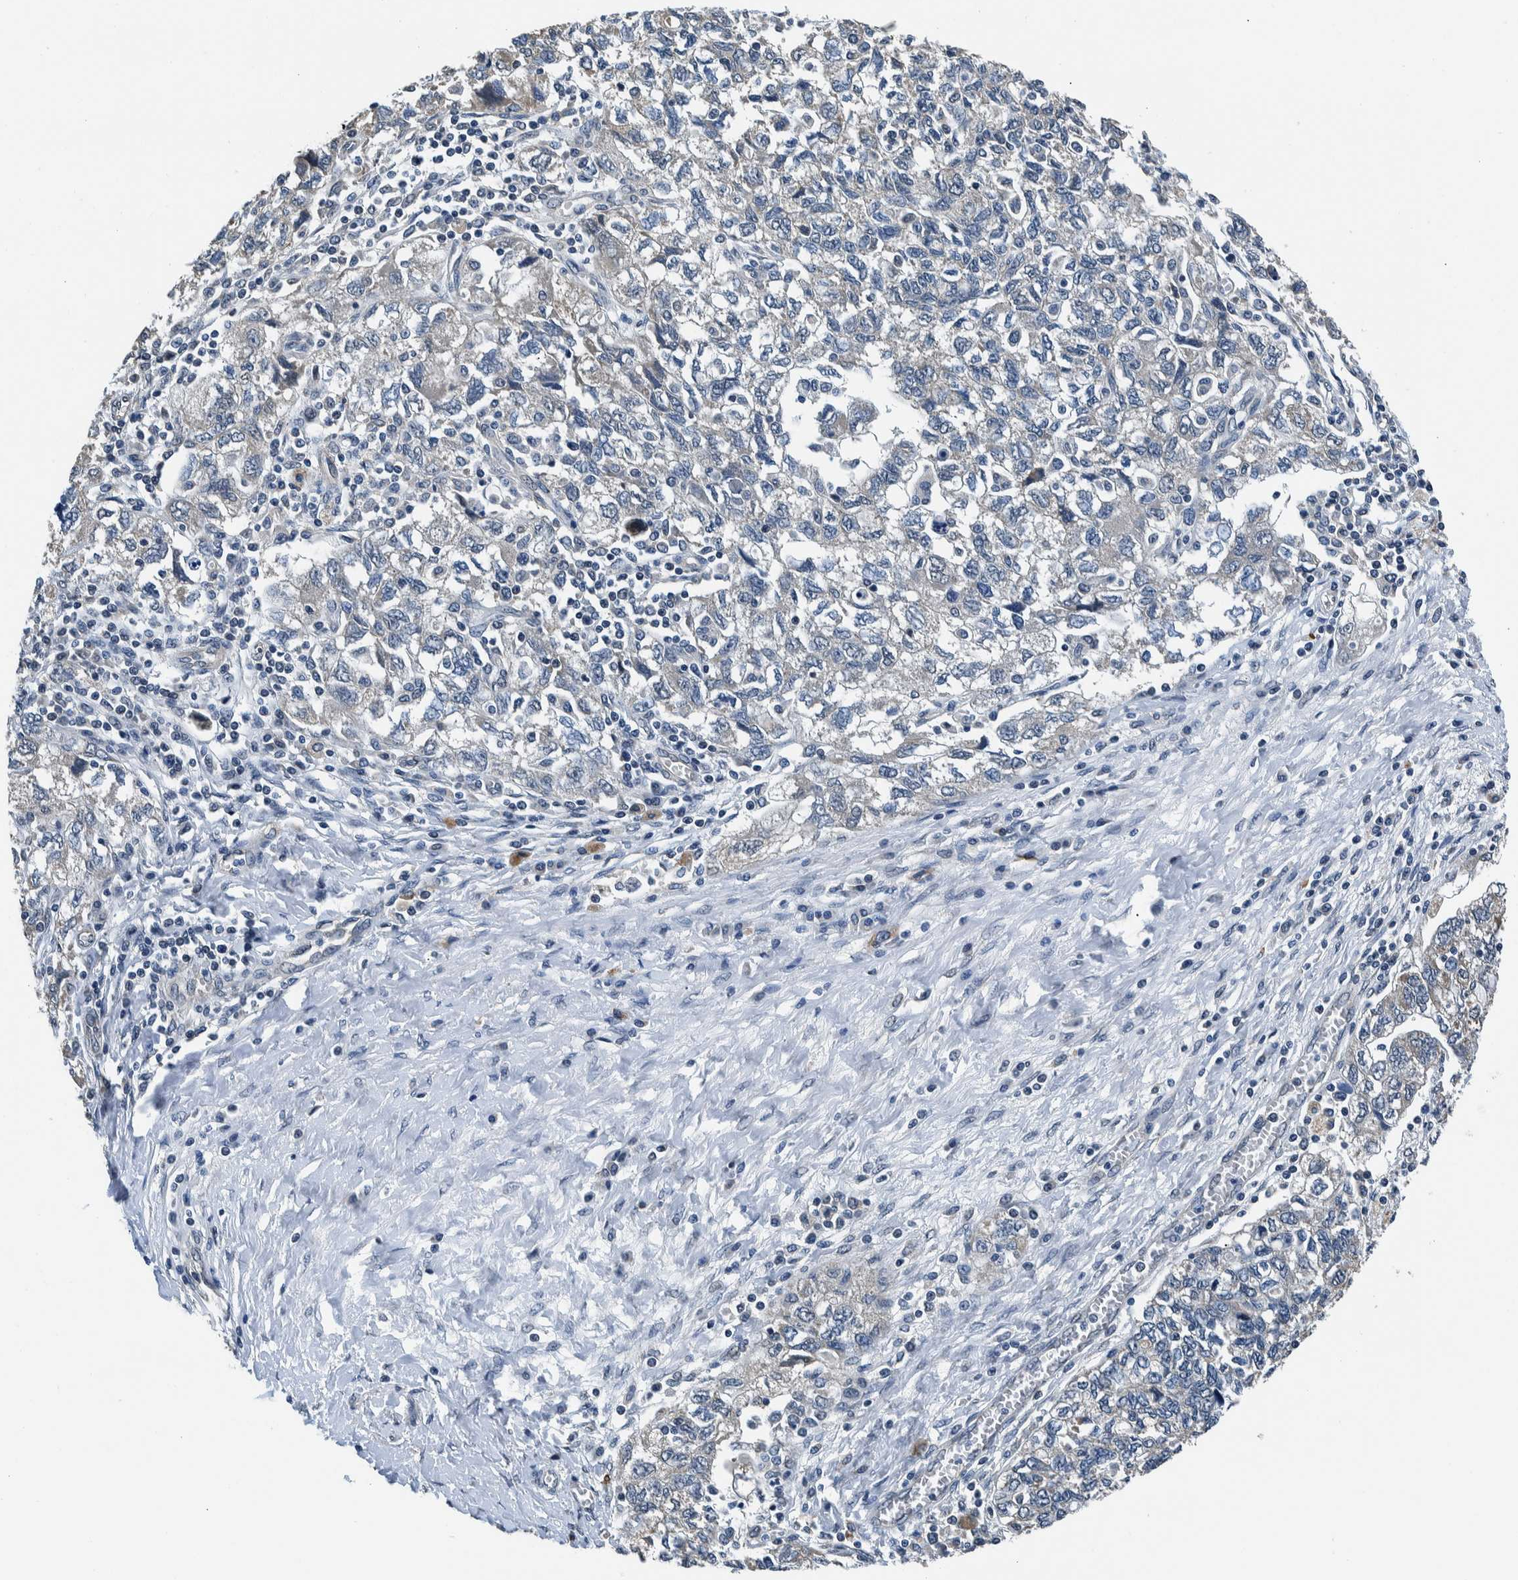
{"staining": {"intensity": "negative", "quantity": "none", "location": "none"}, "tissue": "ovarian cancer", "cell_type": "Tumor cells", "image_type": "cancer", "snomed": [{"axis": "morphology", "description": "Carcinoma, NOS"}, {"axis": "morphology", "description": "Cystadenocarcinoma, serous, NOS"}, {"axis": "topography", "description": "Ovary"}], "caption": "This is a micrograph of immunohistochemistry (IHC) staining of ovarian cancer (serous cystadenocarcinoma), which shows no staining in tumor cells.", "gene": "NIBAN2", "patient": {"sex": "female", "age": 69}}